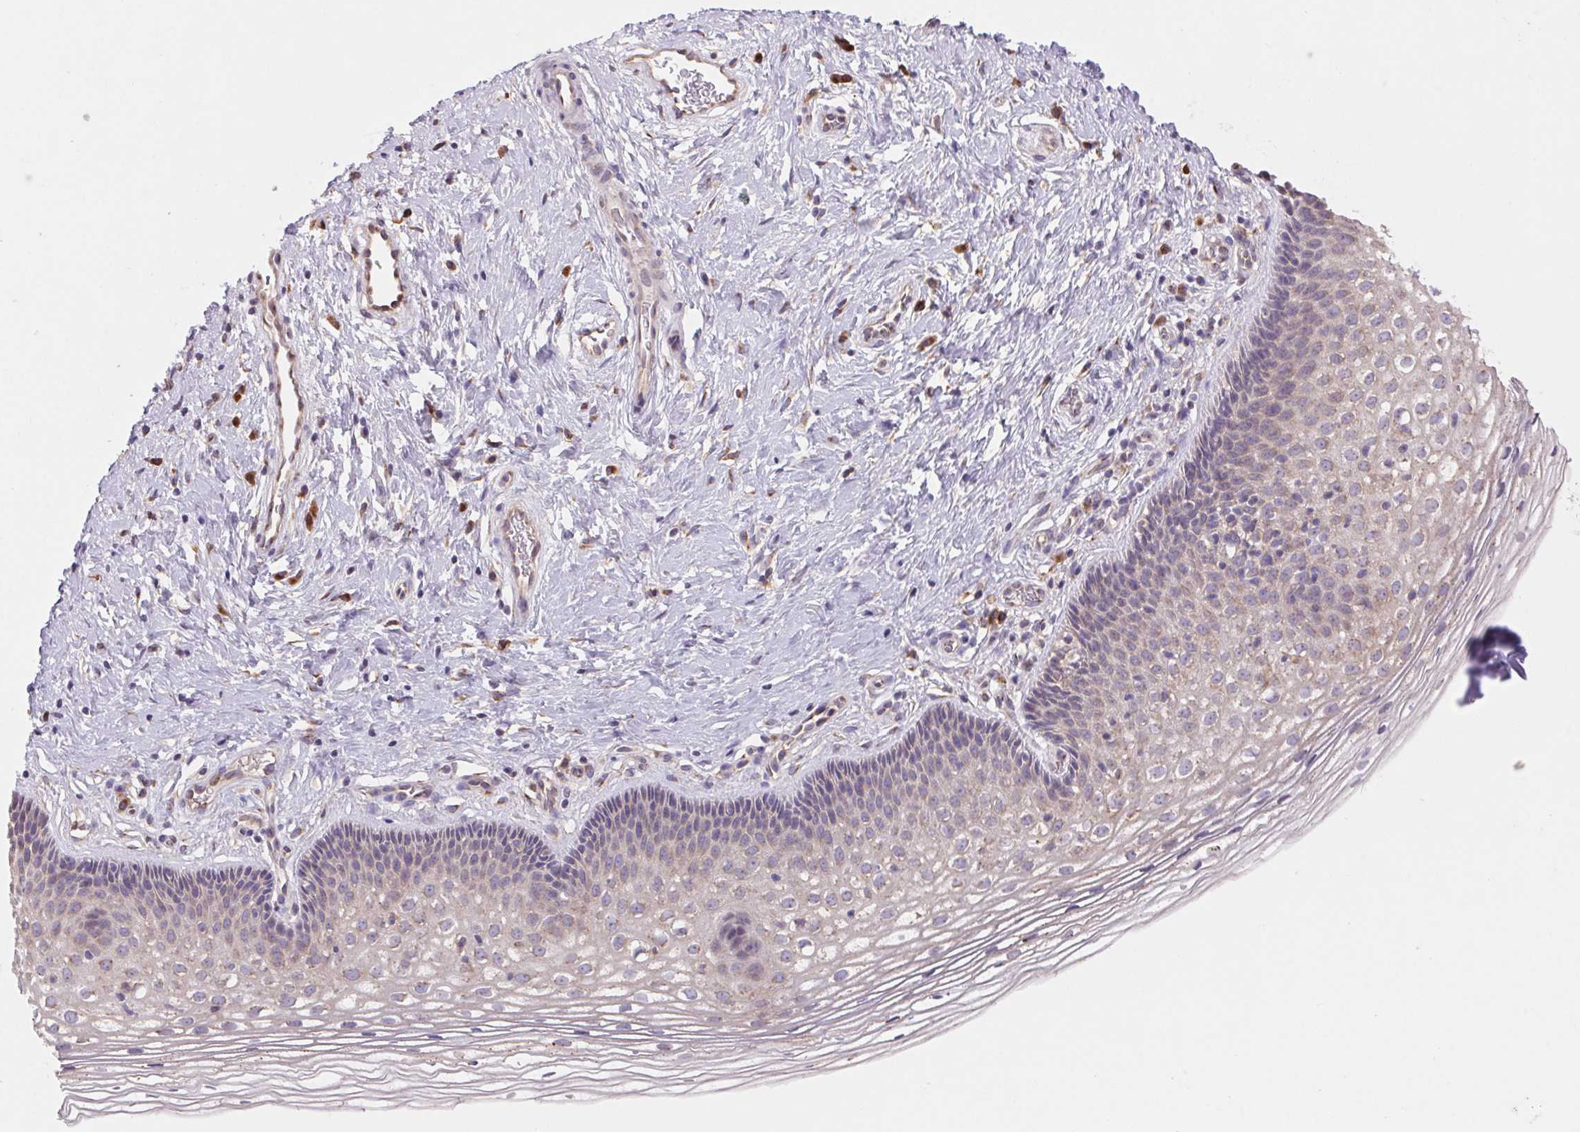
{"staining": {"intensity": "weak", "quantity": ">75%", "location": "cytoplasmic/membranous"}, "tissue": "cervix", "cell_type": "Glandular cells", "image_type": "normal", "snomed": [{"axis": "morphology", "description": "Normal tissue, NOS"}, {"axis": "topography", "description": "Cervix"}], "caption": "High-magnification brightfield microscopy of unremarkable cervix stained with DAB (3,3'-diaminobenzidine) (brown) and counterstained with hematoxylin (blue). glandular cells exhibit weak cytoplasmic/membranous staining is appreciated in approximately>75% of cells. Using DAB (3,3'-diaminobenzidine) (brown) and hematoxylin (blue) stains, captured at high magnification using brightfield microscopy.", "gene": "RAB1A", "patient": {"sex": "female", "age": 34}}